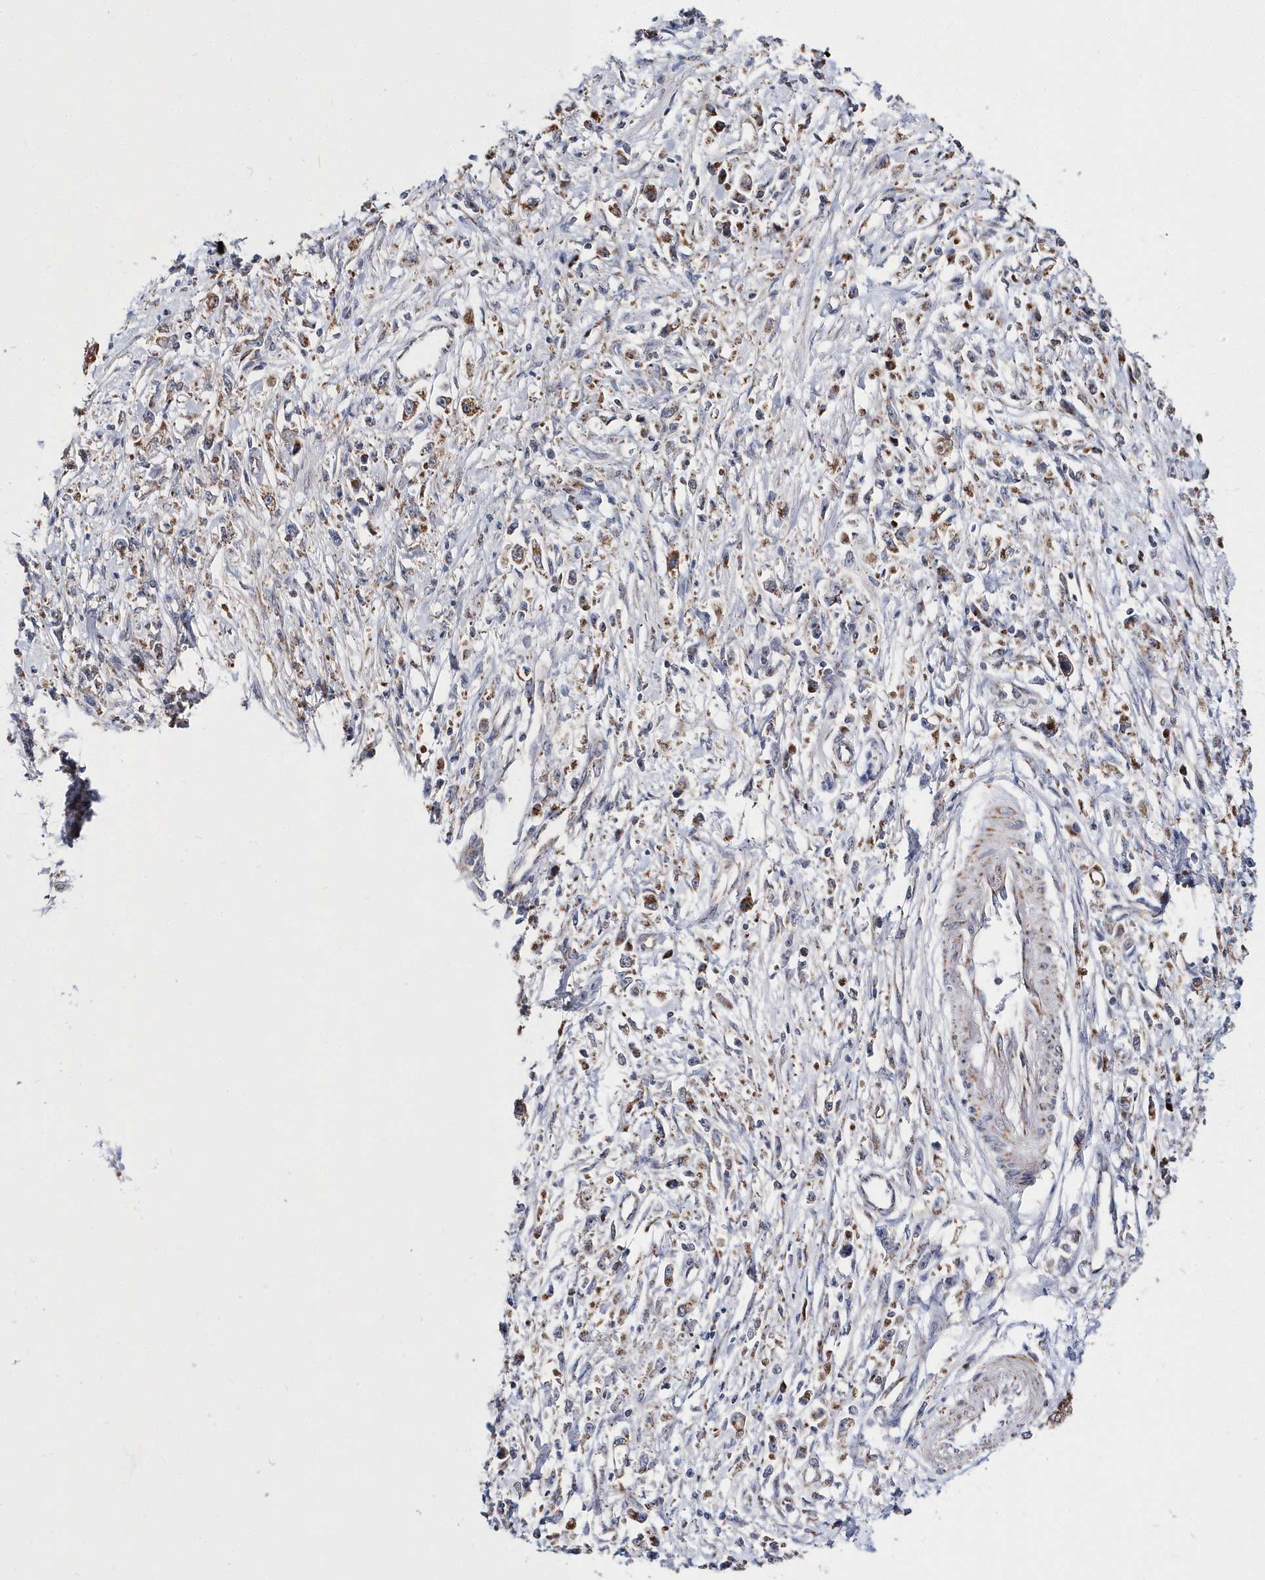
{"staining": {"intensity": "weak", "quantity": ">75%", "location": "cytoplasmic/membranous"}, "tissue": "stomach cancer", "cell_type": "Tumor cells", "image_type": "cancer", "snomed": [{"axis": "morphology", "description": "Adenocarcinoma, NOS"}, {"axis": "topography", "description": "Stomach"}], "caption": "A high-resolution photomicrograph shows immunohistochemistry (IHC) staining of stomach cancer (adenocarcinoma), which shows weak cytoplasmic/membranous positivity in approximately >75% of tumor cells.", "gene": "SPATA5", "patient": {"sex": "female", "age": 59}}